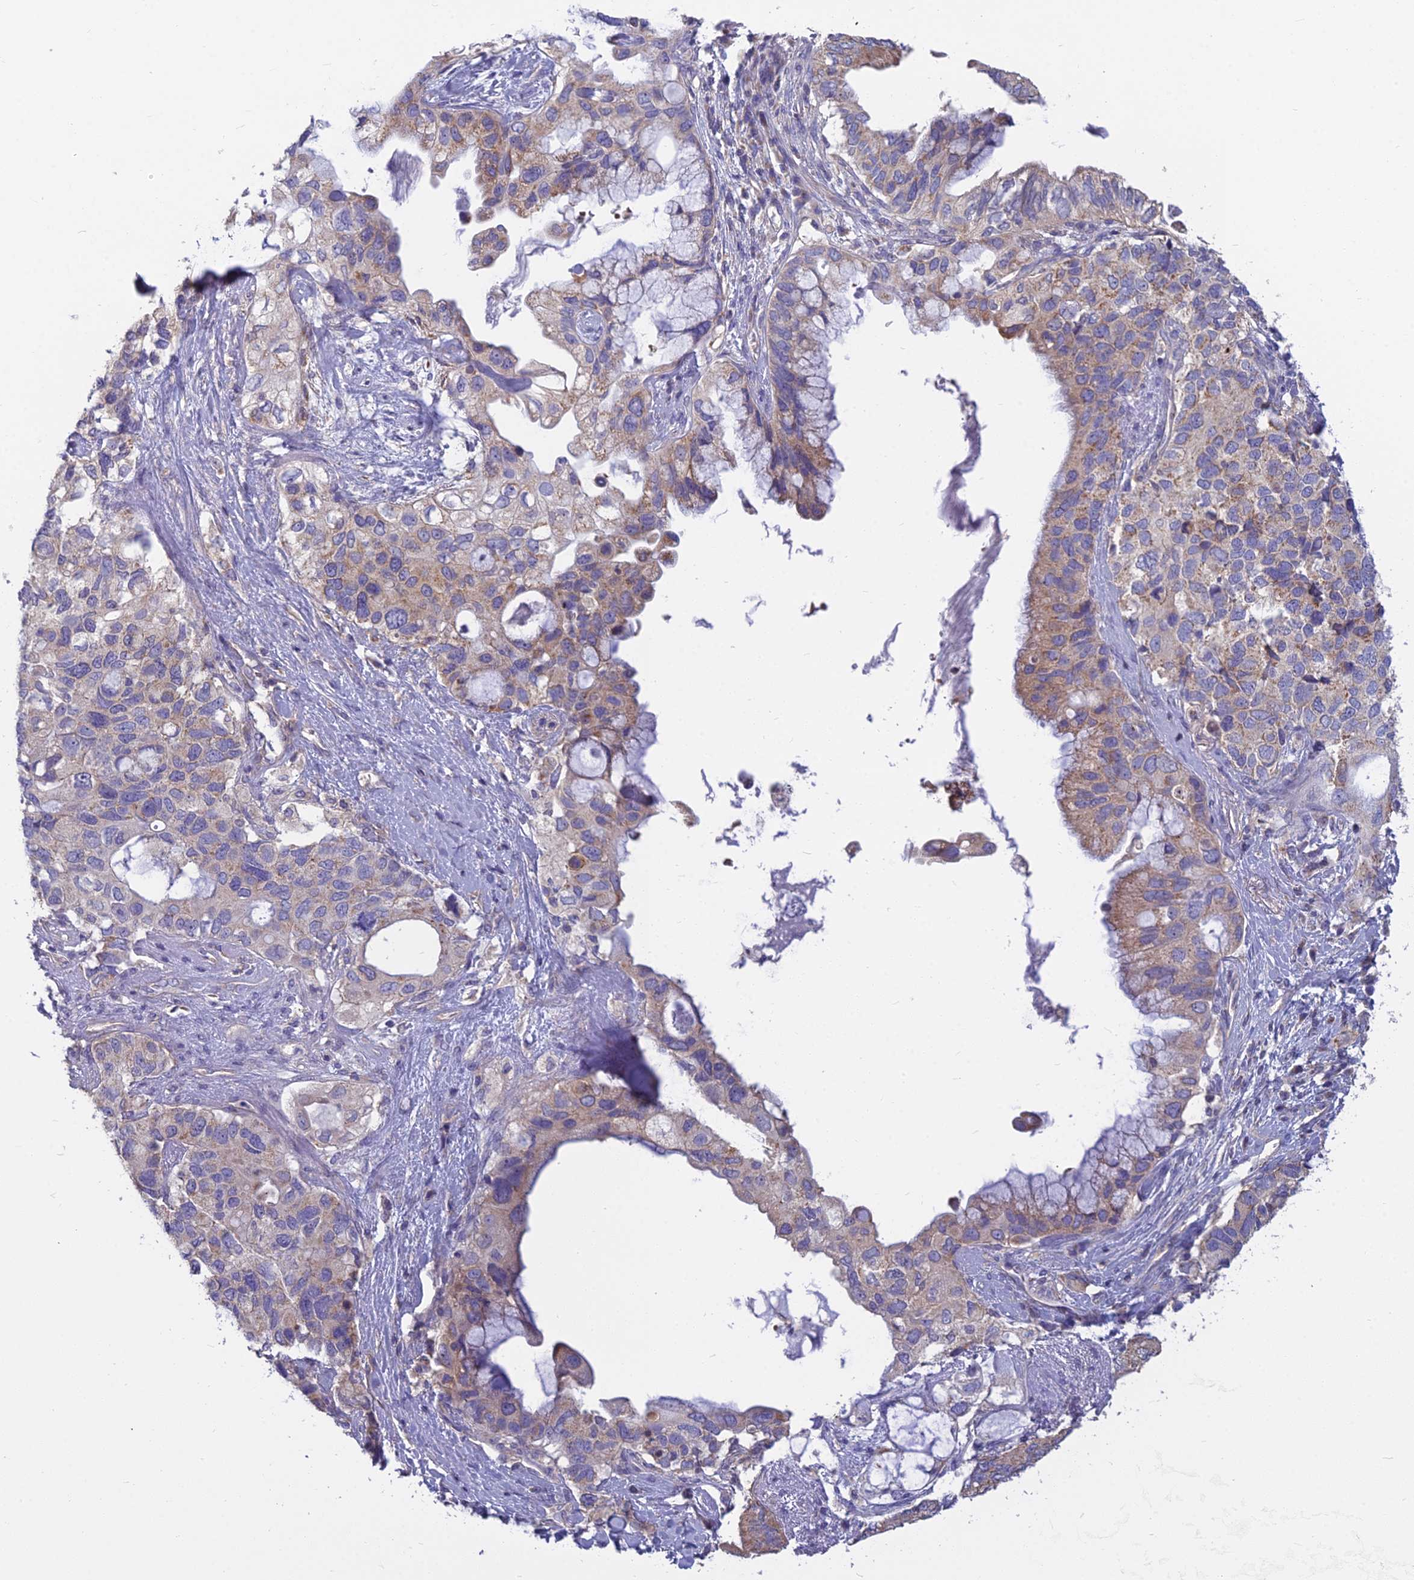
{"staining": {"intensity": "moderate", "quantity": "25%-75%", "location": "cytoplasmic/membranous"}, "tissue": "pancreatic cancer", "cell_type": "Tumor cells", "image_type": "cancer", "snomed": [{"axis": "morphology", "description": "Adenocarcinoma, NOS"}, {"axis": "topography", "description": "Pancreas"}], "caption": "Protein expression by immunohistochemistry (IHC) reveals moderate cytoplasmic/membranous positivity in approximately 25%-75% of tumor cells in pancreatic adenocarcinoma.", "gene": "COX20", "patient": {"sex": "female", "age": 56}}